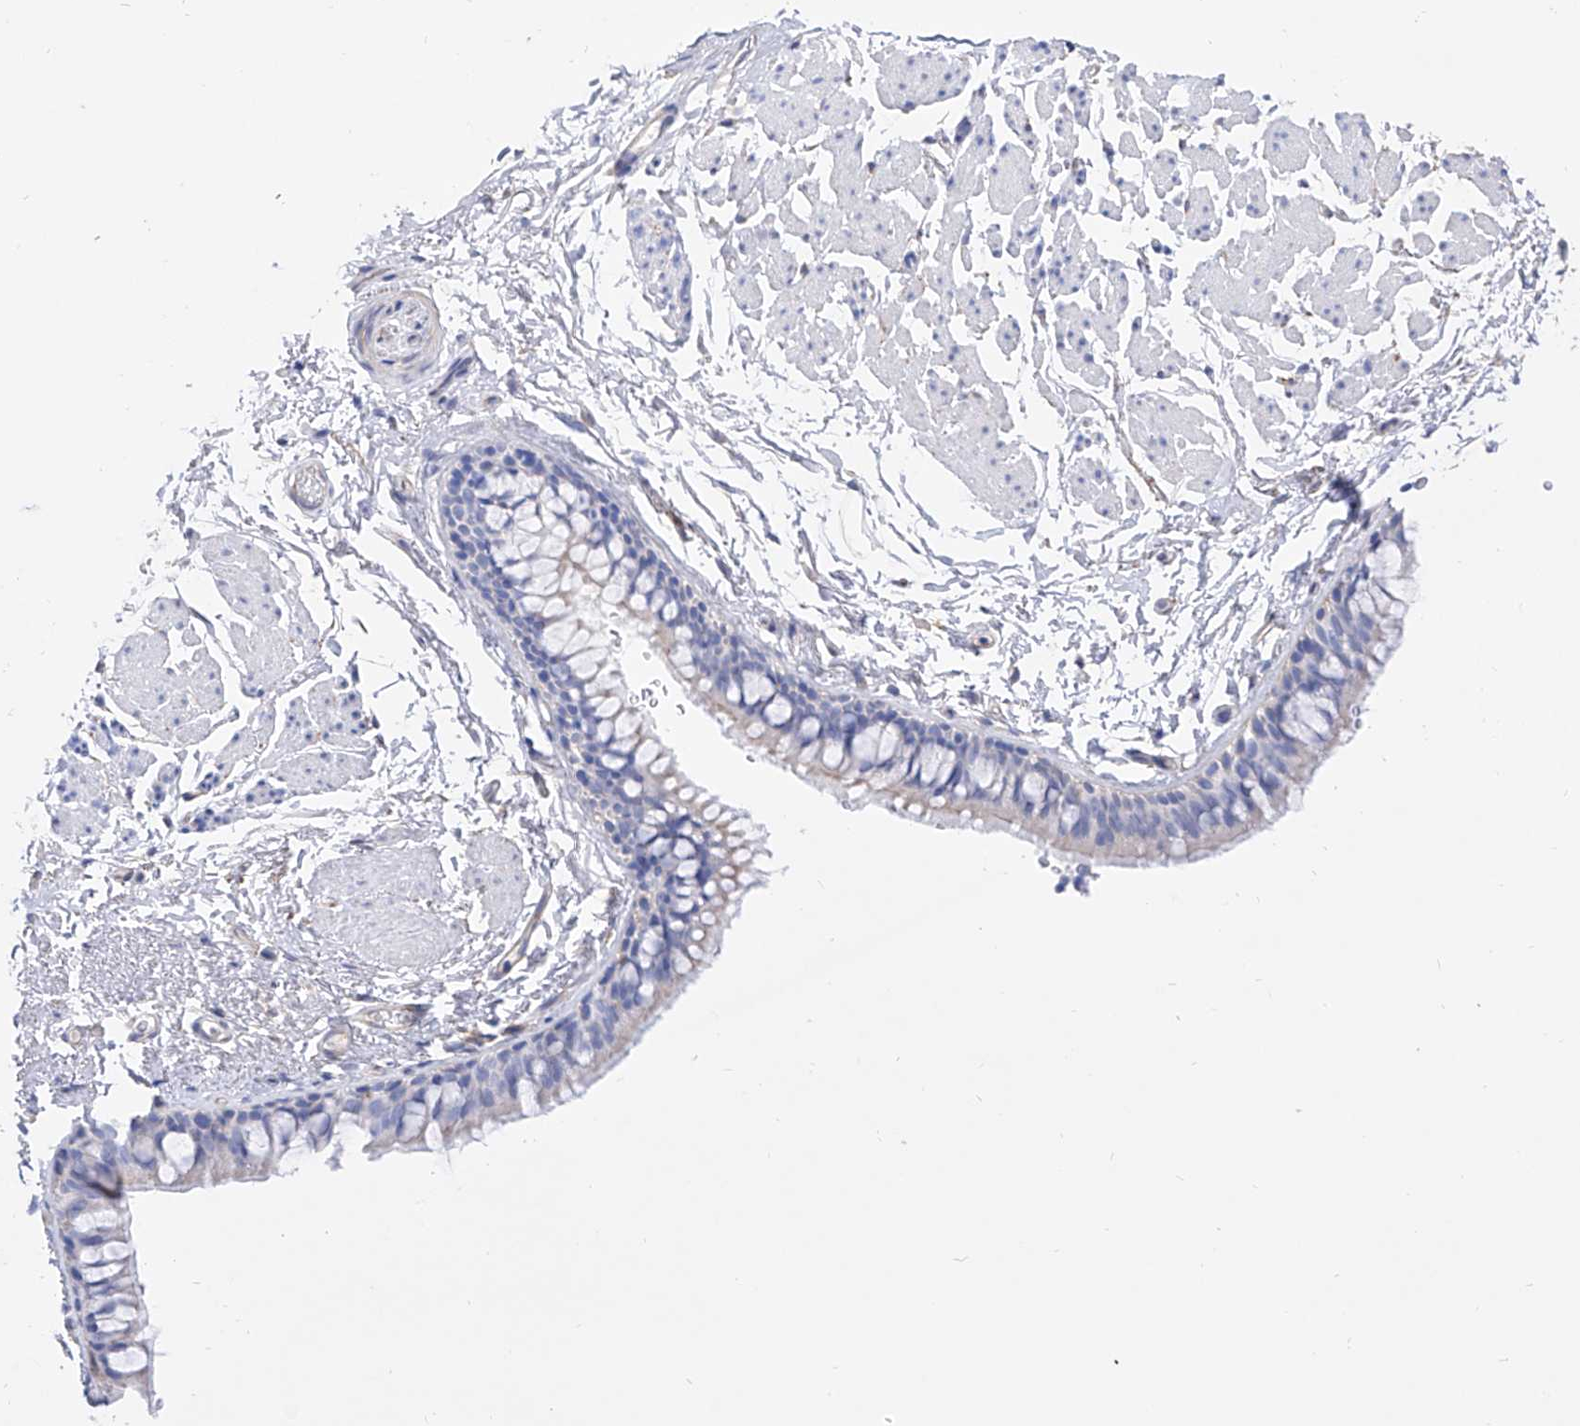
{"staining": {"intensity": "negative", "quantity": "none", "location": "none"}, "tissue": "bronchus", "cell_type": "Respiratory epithelial cells", "image_type": "normal", "snomed": [{"axis": "morphology", "description": "Normal tissue, NOS"}, {"axis": "topography", "description": "Cartilage tissue"}, {"axis": "topography", "description": "Bronchus"}], "caption": "The photomicrograph displays no significant positivity in respiratory epithelial cells of bronchus. Nuclei are stained in blue.", "gene": "ZNF653", "patient": {"sex": "female", "age": 73}}